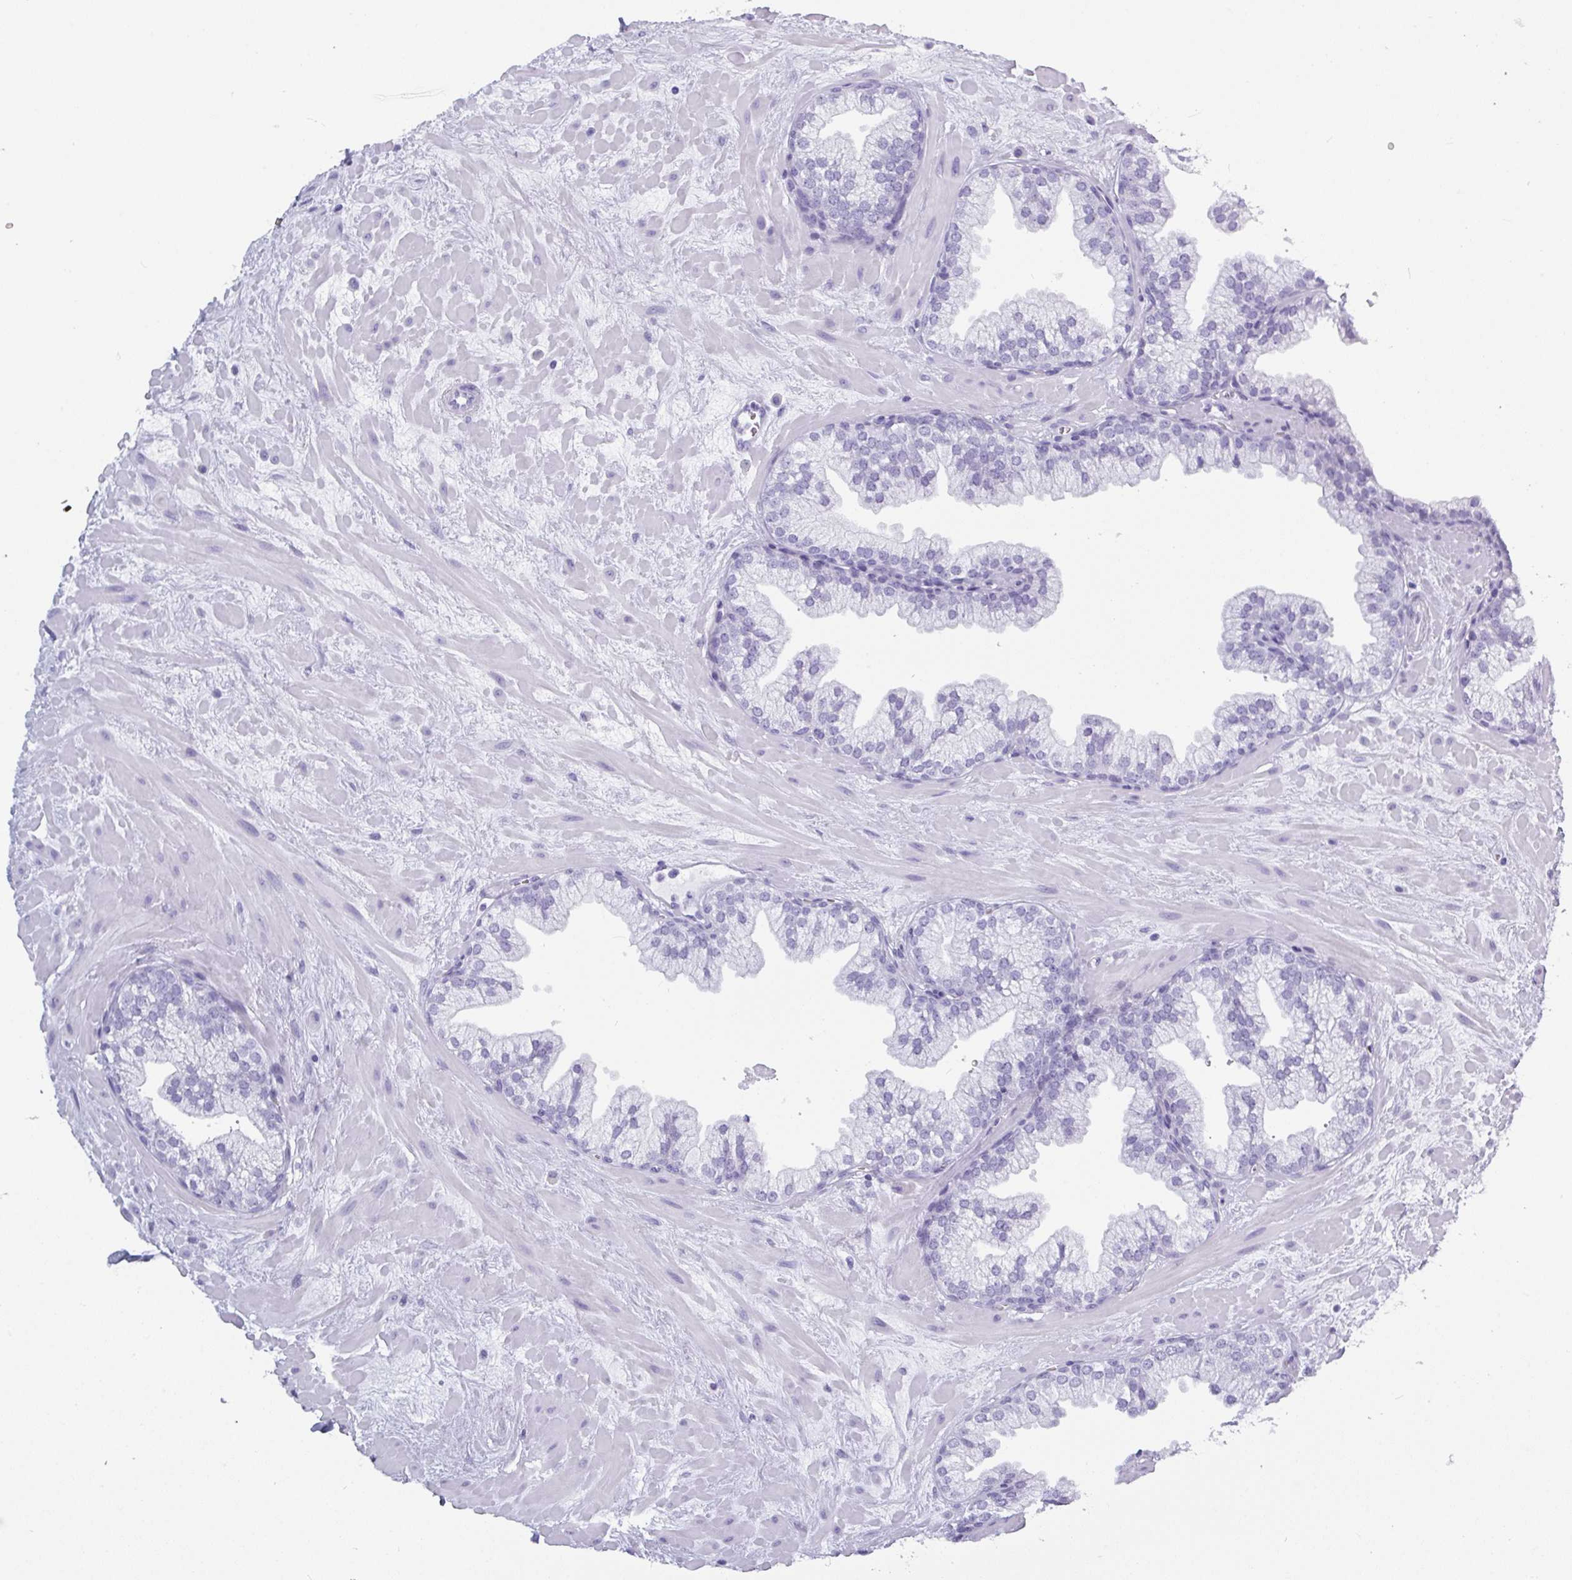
{"staining": {"intensity": "negative", "quantity": "none", "location": "none"}, "tissue": "prostate", "cell_type": "Glandular cells", "image_type": "normal", "snomed": [{"axis": "morphology", "description": "Normal tissue, NOS"}, {"axis": "topography", "description": "Prostate"}, {"axis": "topography", "description": "Peripheral nerve tissue"}], "caption": "A micrograph of prostate stained for a protein exhibits no brown staining in glandular cells. (DAB (3,3'-diaminobenzidine) immunohistochemistry (IHC), high magnification).", "gene": "CRYBB2", "patient": {"sex": "male", "age": 61}}